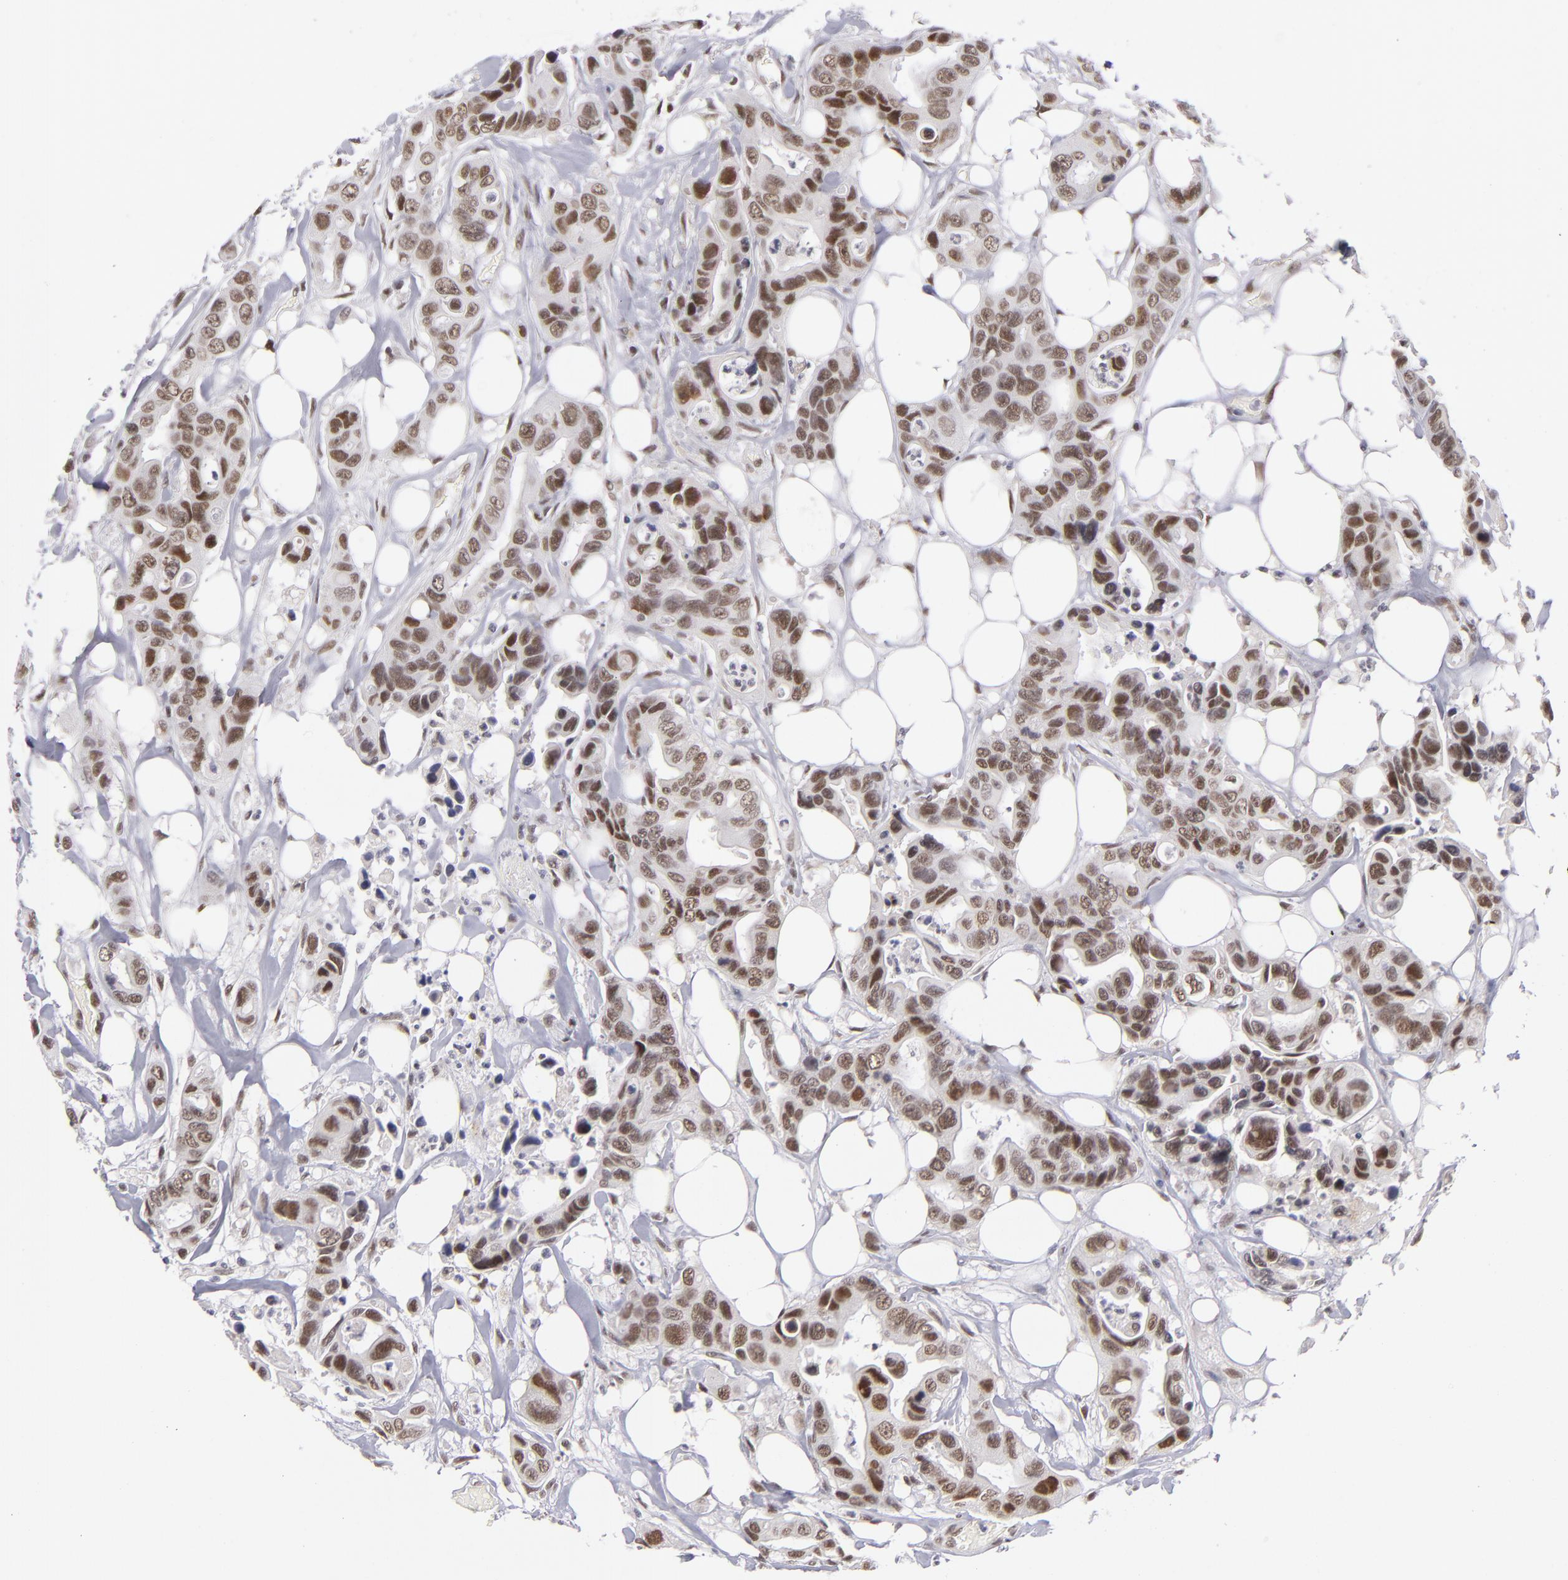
{"staining": {"intensity": "moderate", "quantity": ">75%", "location": "nuclear"}, "tissue": "colorectal cancer", "cell_type": "Tumor cells", "image_type": "cancer", "snomed": [{"axis": "morphology", "description": "Adenocarcinoma, NOS"}, {"axis": "topography", "description": "Colon"}], "caption": "High-power microscopy captured an immunohistochemistry (IHC) micrograph of colorectal adenocarcinoma, revealing moderate nuclear expression in approximately >75% of tumor cells. The protein is shown in brown color, while the nuclei are stained blue.", "gene": "MLLT3", "patient": {"sex": "female", "age": 70}}